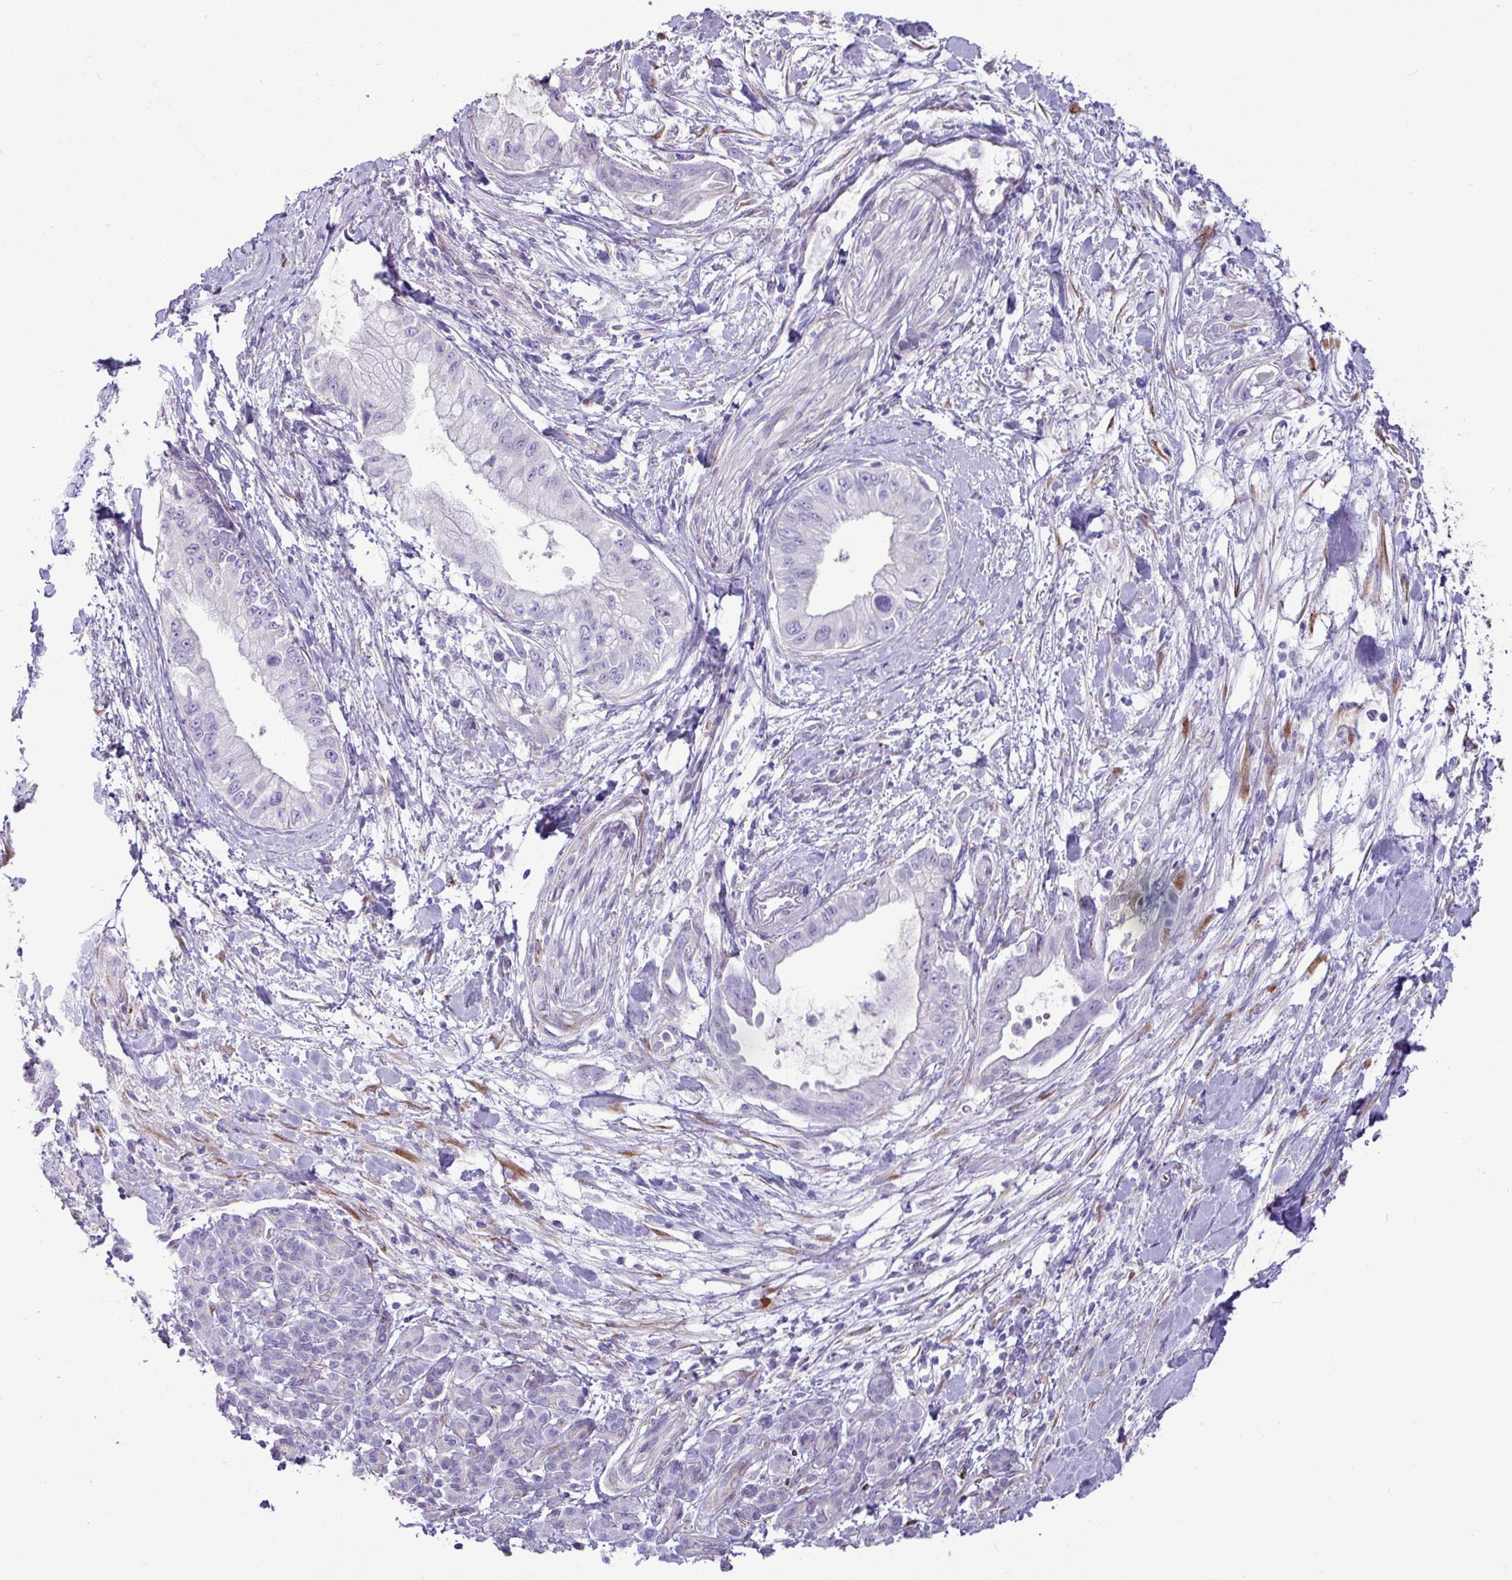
{"staining": {"intensity": "negative", "quantity": "none", "location": "none"}, "tissue": "pancreatic cancer", "cell_type": "Tumor cells", "image_type": "cancer", "snomed": [{"axis": "morphology", "description": "Adenocarcinoma, NOS"}, {"axis": "topography", "description": "Pancreas"}], "caption": "Immunohistochemistry (IHC) of adenocarcinoma (pancreatic) demonstrates no staining in tumor cells.", "gene": "PPP1R35", "patient": {"sex": "male", "age": 48}}